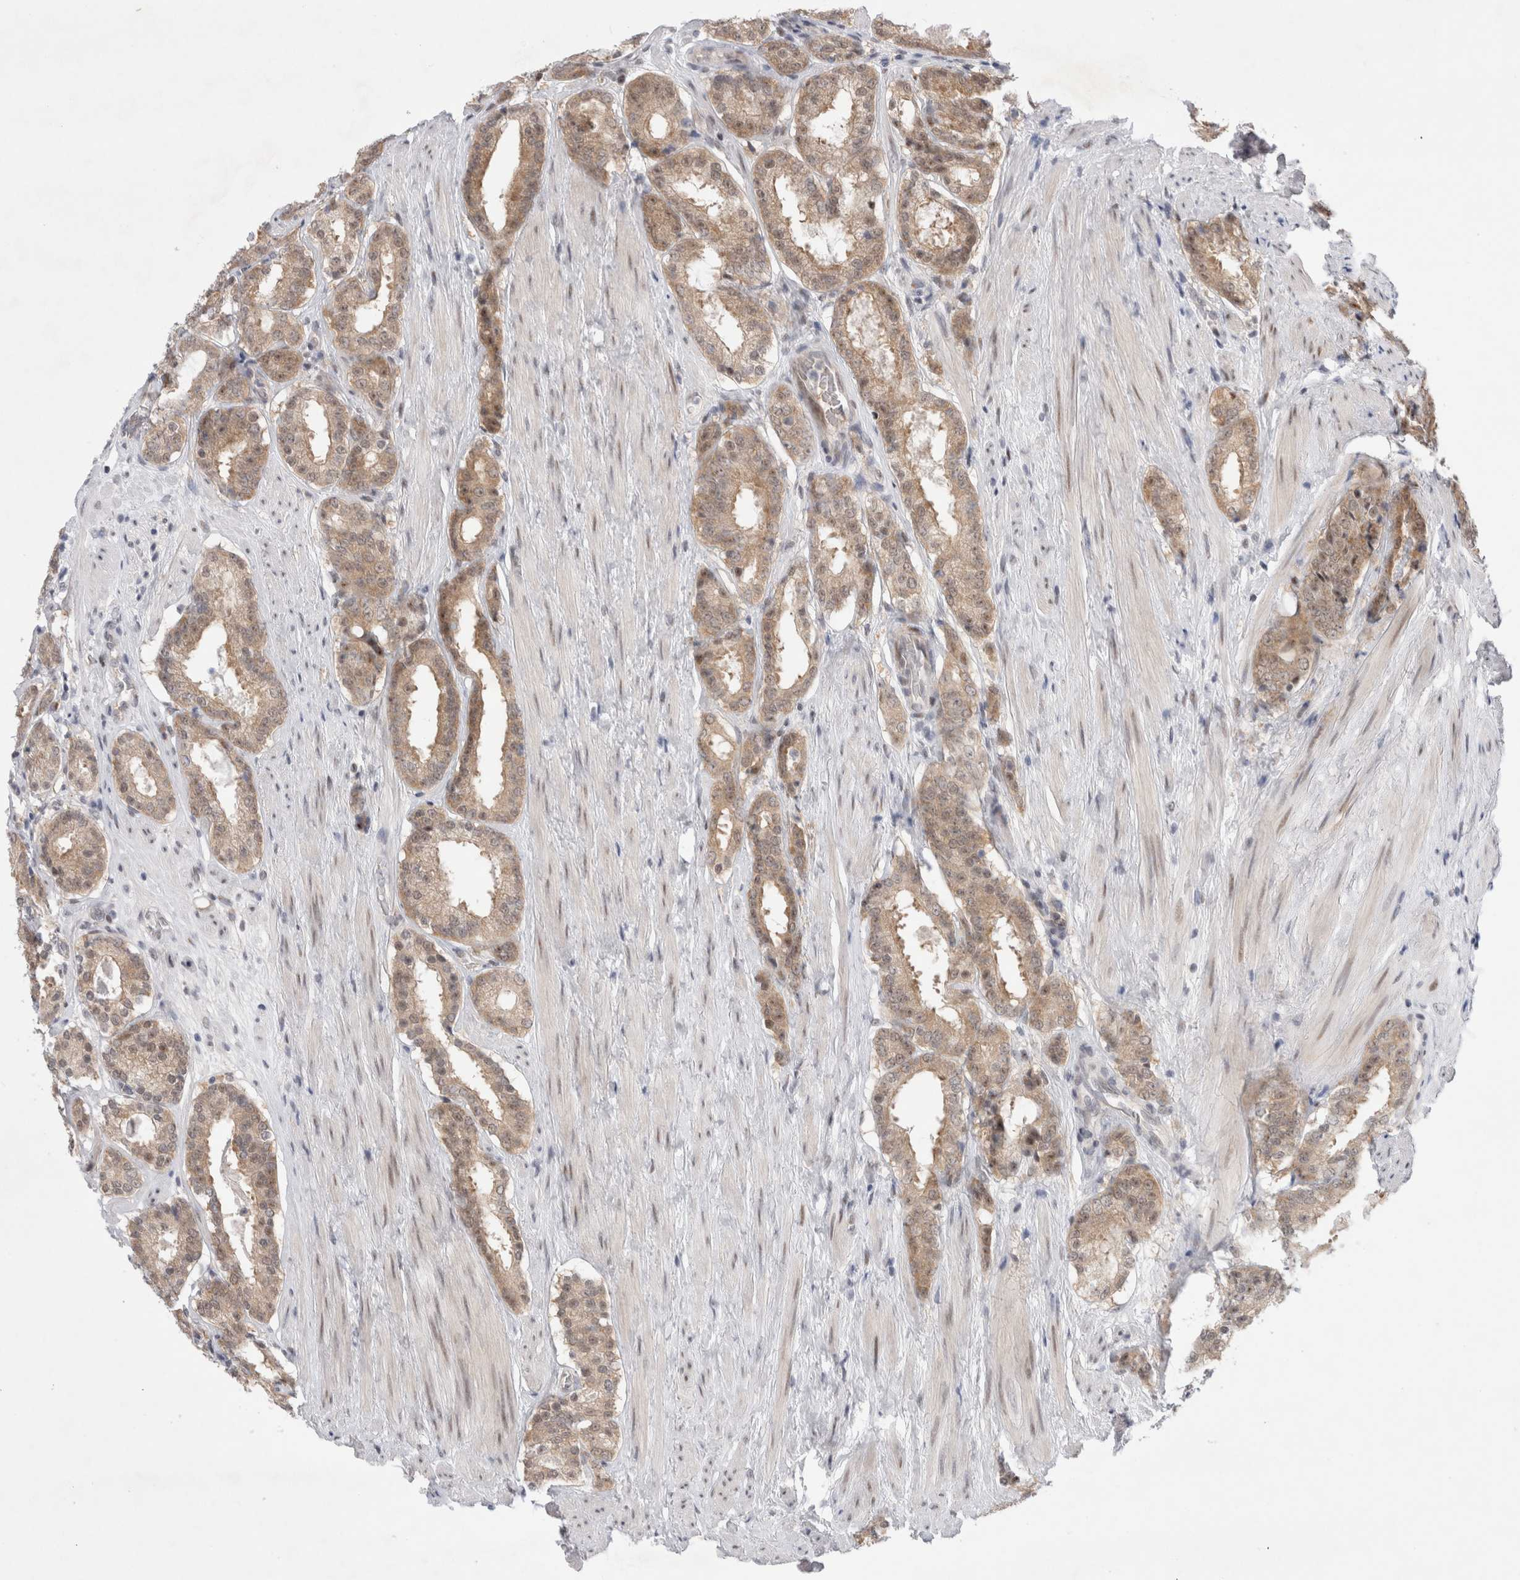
{"staining": {"intensity": "weak", "quantity": ">75%", "location": "cytoplasmic/membranous,nuclear"}, "tissue": "prostate cancer", "cell_type": "Tumor cells", "image_type": "cancer", "snomed": [{"axis": "morphology", "description": "Adenocarcinoma, Low grade"}, {"axis": "topography", "description": "Prostate"}], "caption": "DAB immunohistochemical staining of adenocarcinoma (low-grade) (prostate) shows weak cytoplasmic/membranous and nuclear protein expression in about >75% of tumor cells. Using DAB (brown) and hematoxylin (blue) stains, captured at high magnification using brightfield microscopy.", "gene": "WIPF2", "patient": {"sex": "male", "age": 69}}